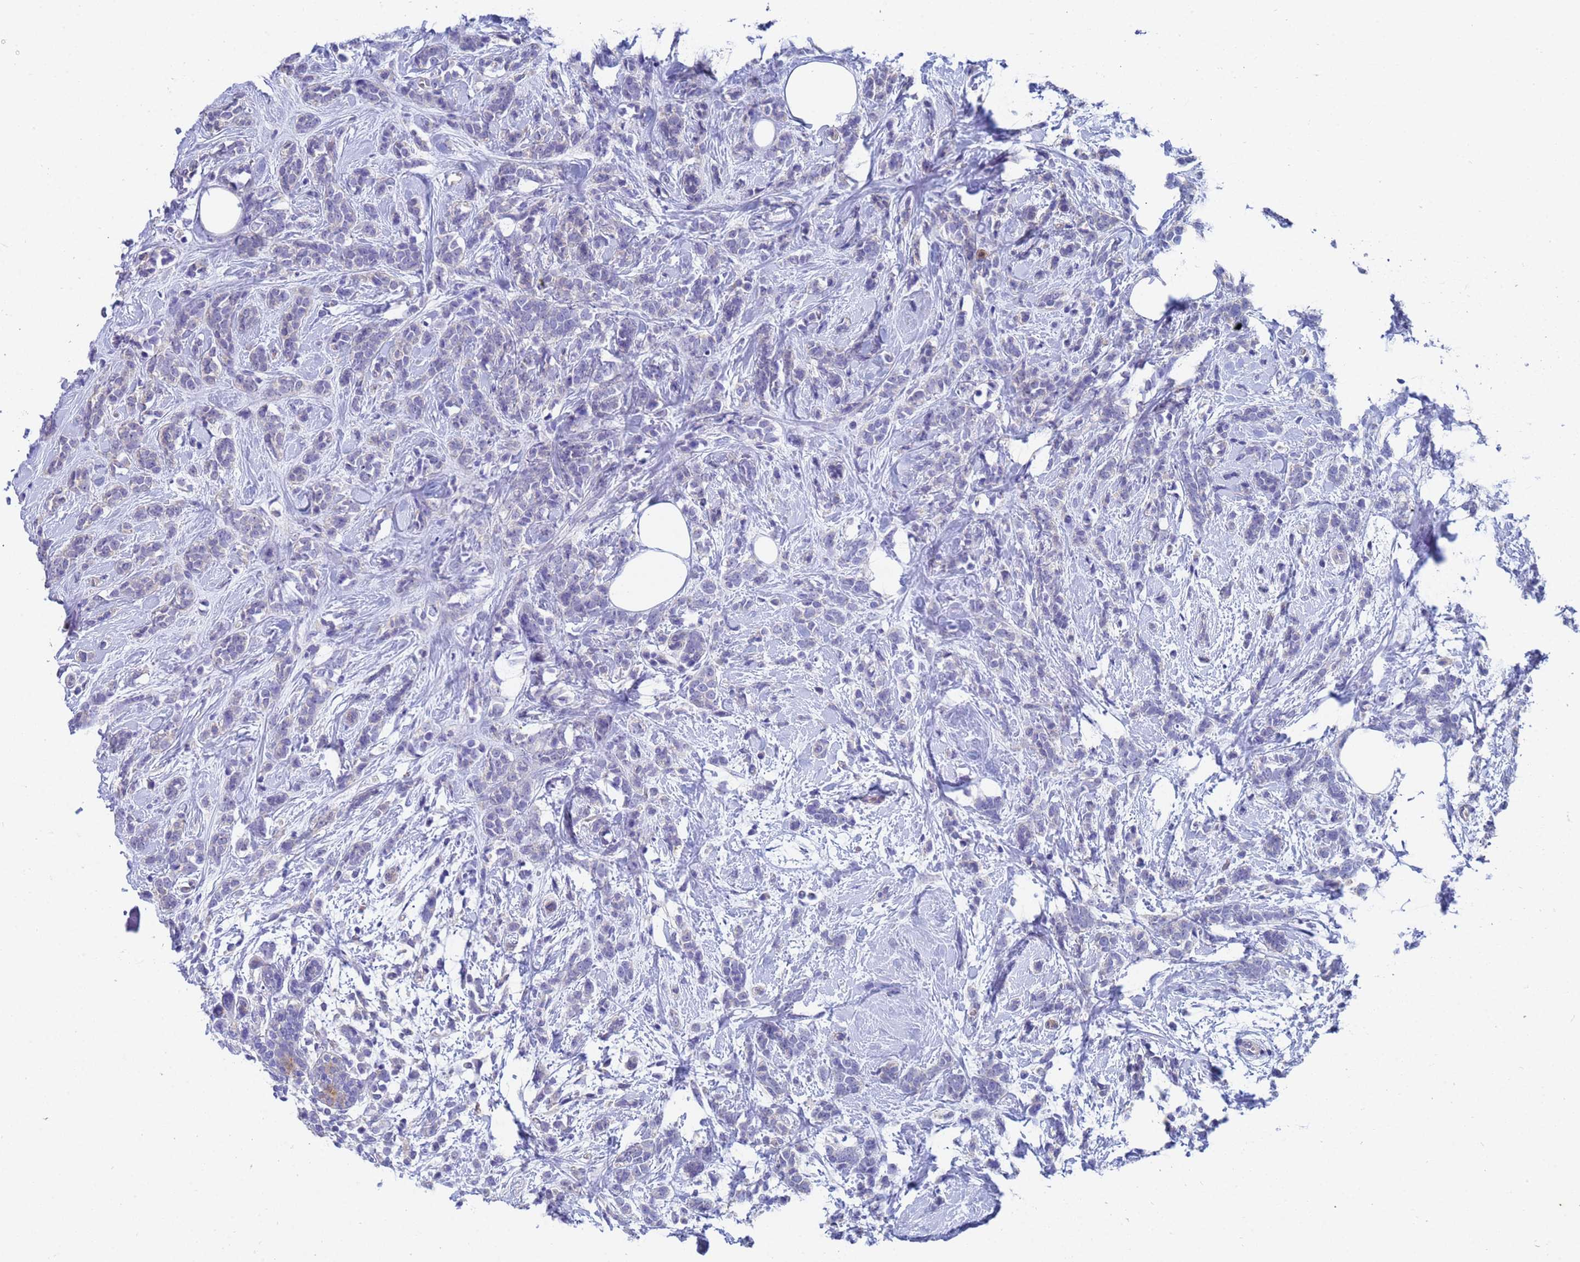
{"staining": {"intensity": "negative", "quantity": "none", "location": "none"}, "tissue": "breast cancer", "cell_type": "Tumor cells", "image_type": "cancer", "snomed": [{"axis": "morphology", "description": "Lobular carcinoma"}, {"axis": "topography", "description": "Breast"}], "caption": "This is a micrograph of IHC staining of breast cancer (lobular carcinoma), which shows no staining in tumor cells.", "gene": "TTLL11", "patient": {"sex": "female", "age": 58}}